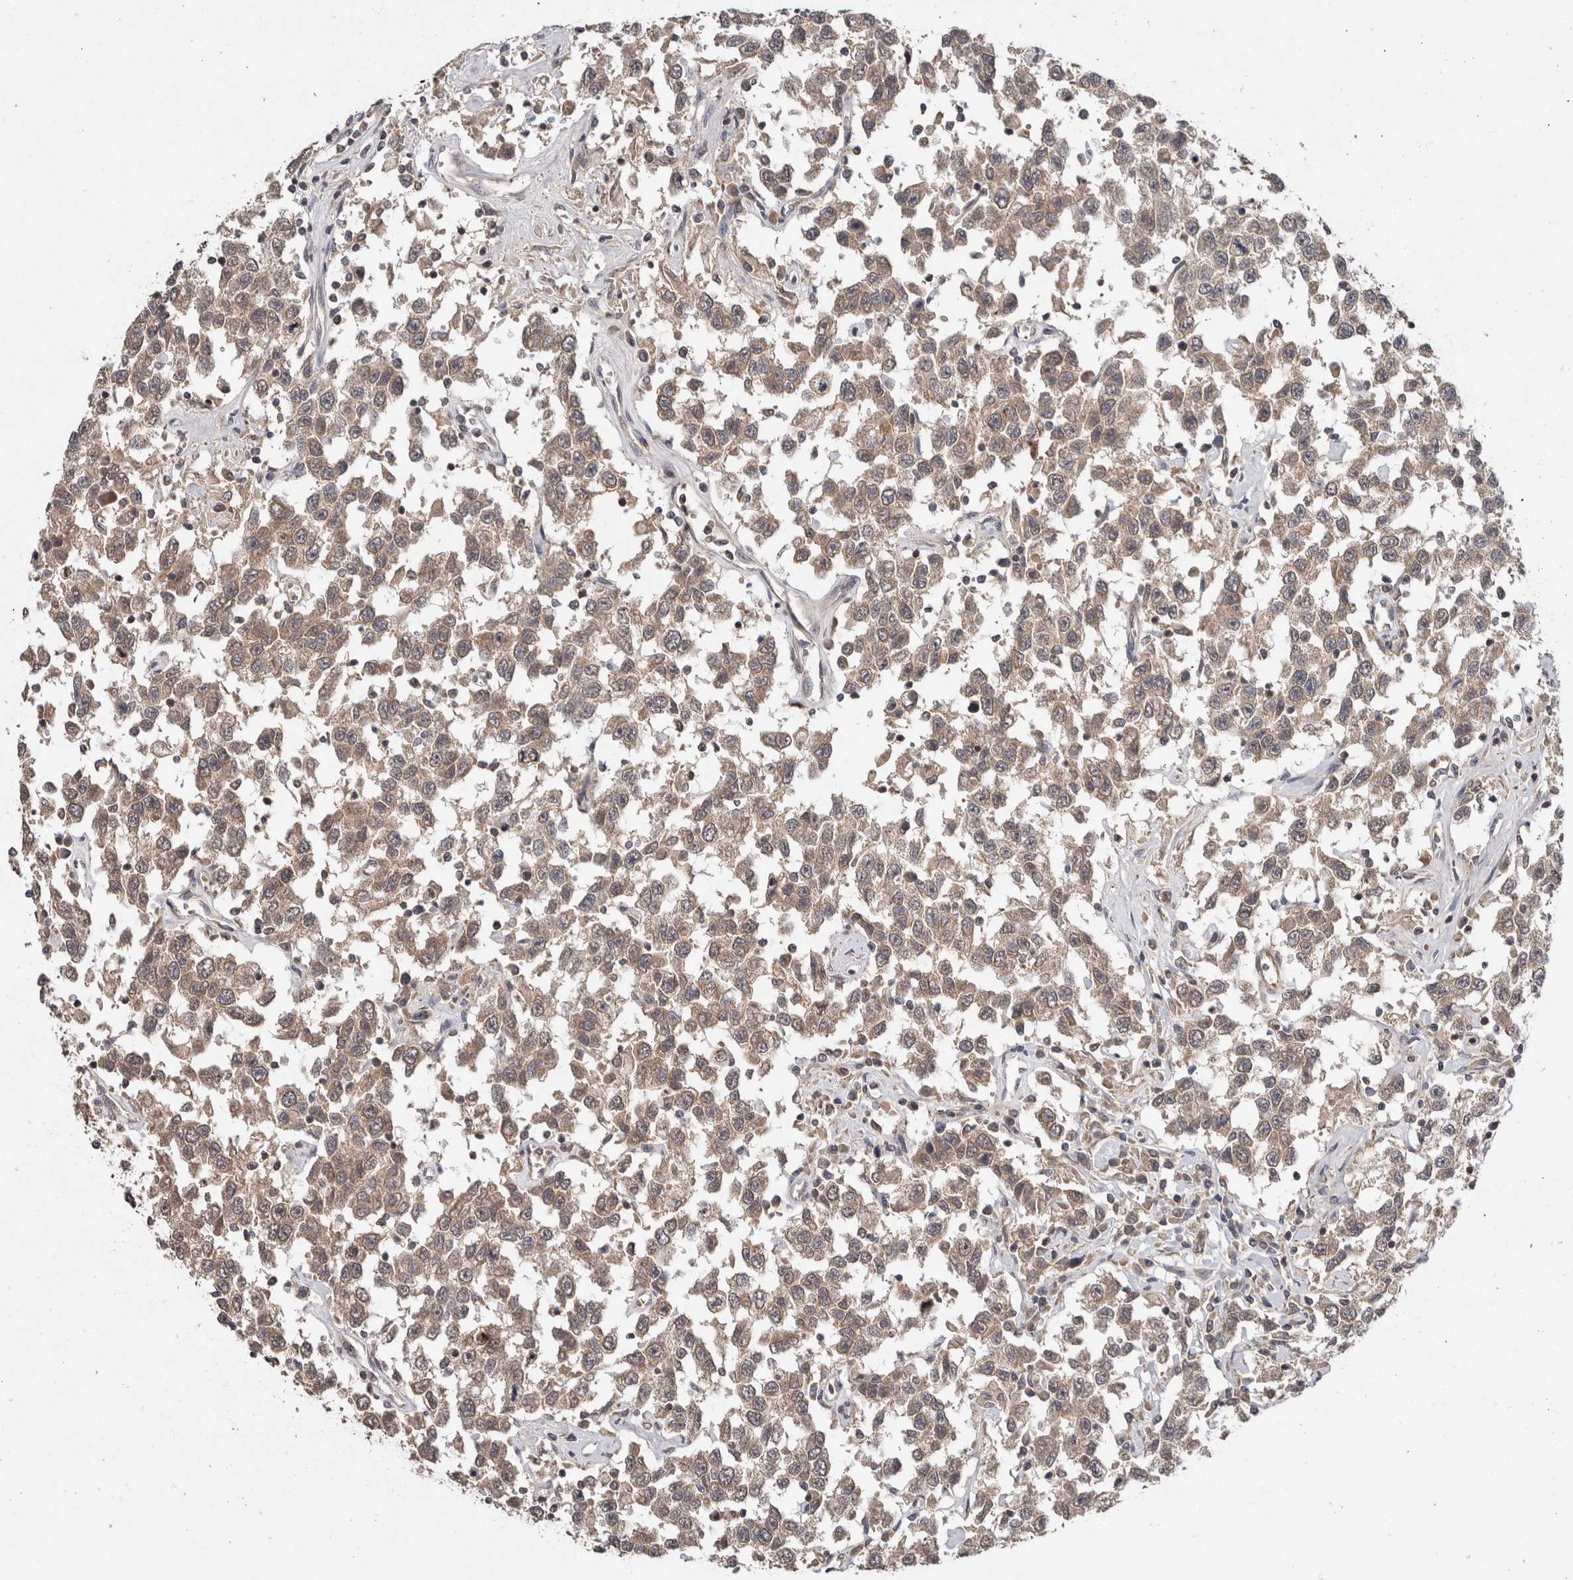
{"staining": {"intensity": "weak", "quantity": ">75%", "location": "cytoplasmic/membranous"}, "tissue": "testis cancer", "cell_type": "Tumor cells", "image_type": "cancer", "snomed": [{"axis": "morphology", "description": "Seminoma, NOS"}, {"axis": "topography", "description": "Testis"}], "caption": "Immunohistochemical staining of human seminoma (testis) shows low levels of weak cytoplasmic/membranous protein expression in approximately >75% of tumor cells.", "gene": "HMOX2", "patient": {"sex": "male", "age": 41}}